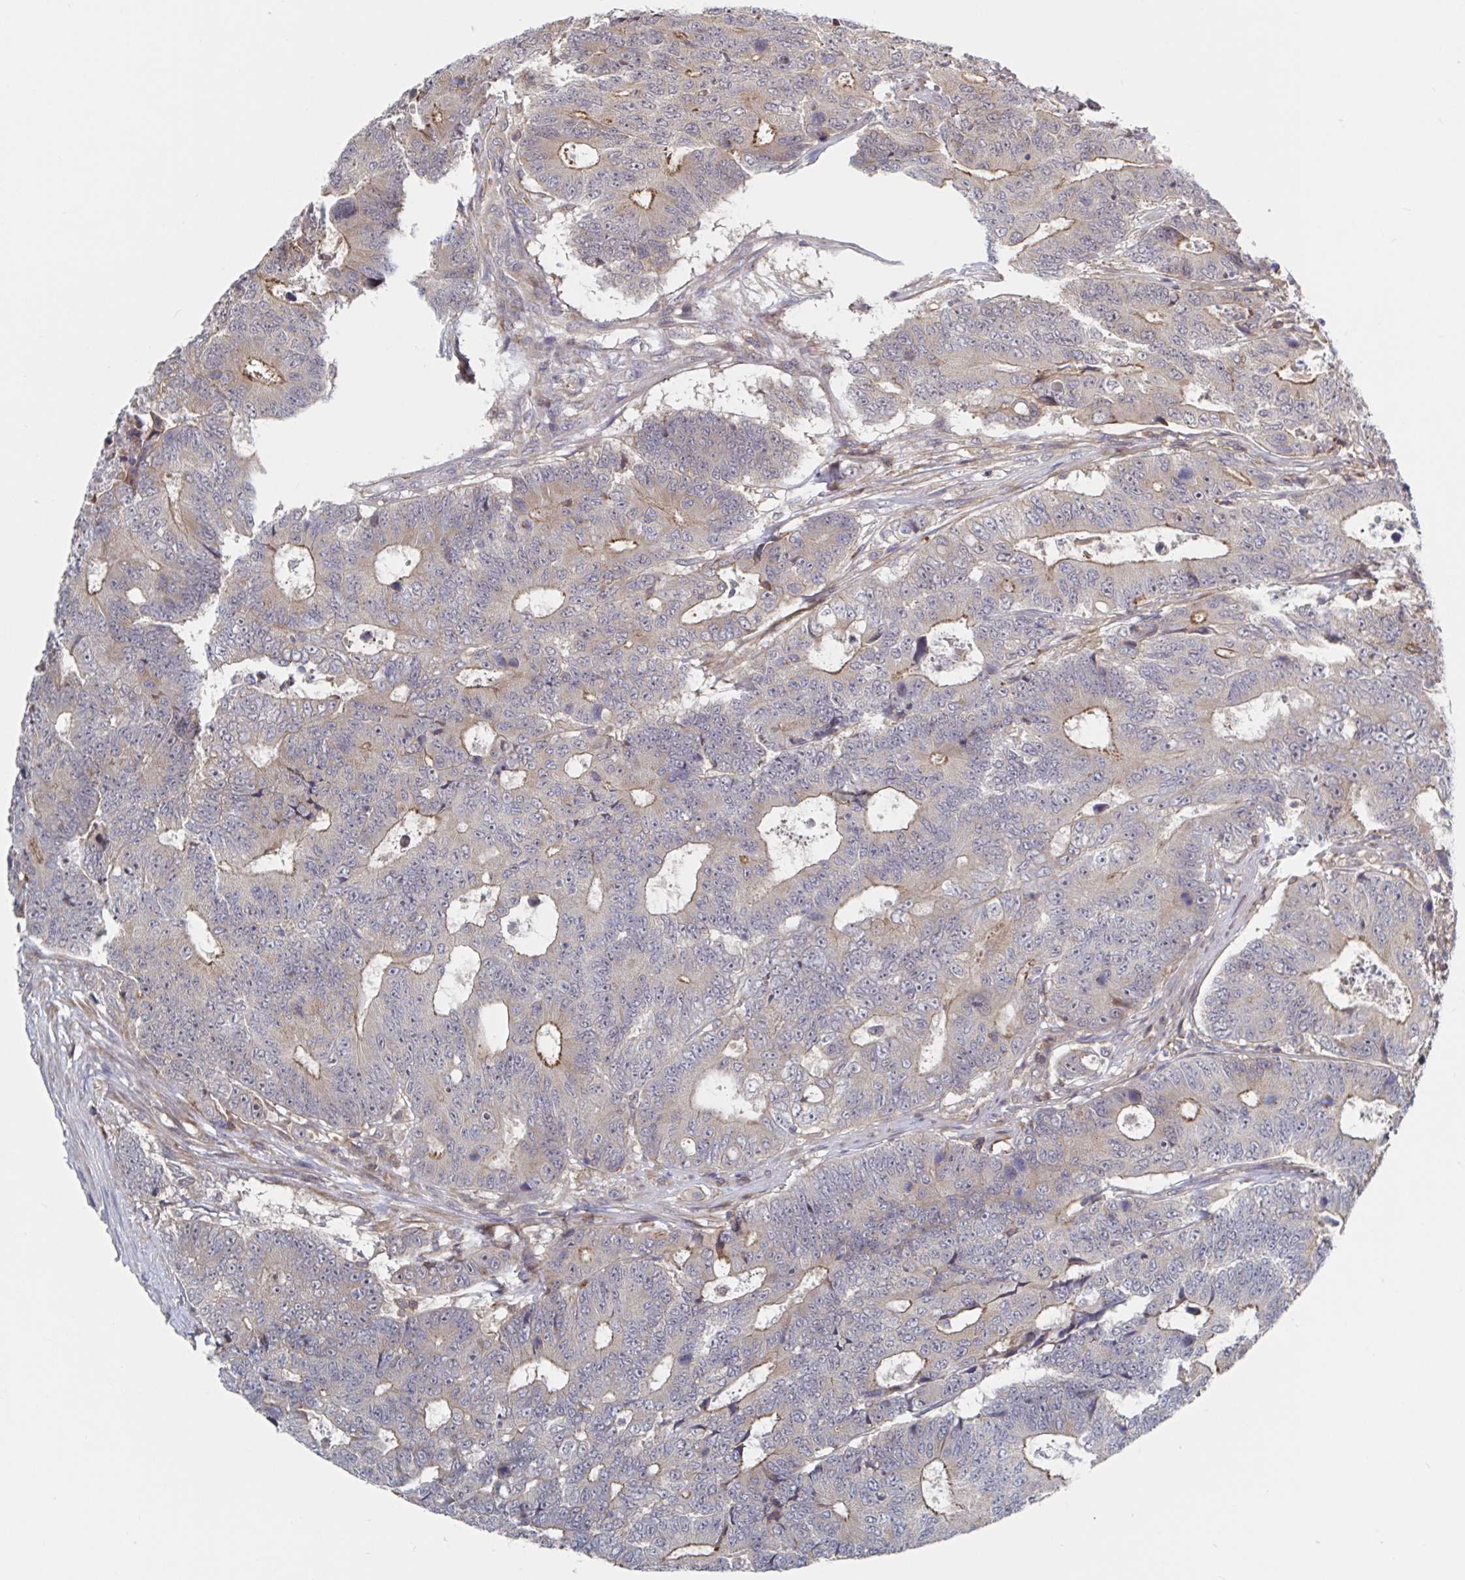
{"staining": {"intensity": "moderate", "quantity": "25%-75%", "location": "cytoplasmic/membranous"}, "tissue": "colorectal cancer", "cell_type": "Tumor cells", "image_type": "cancer", "snomed": [{"axis": "morphology", "description": "Adenocarcinoma, NOS"}, {"axis": "topography", "description": "Colon"}], "caption": "Immunohistochemical staining of human colorectal adenocarcinoma demonstrates medium levels of moderate cytoplasmic/membranous staining in about 25%-75% of tumor cells.", "gene": "DHRS12", "patient": {"sex": "female", "age": 48}}